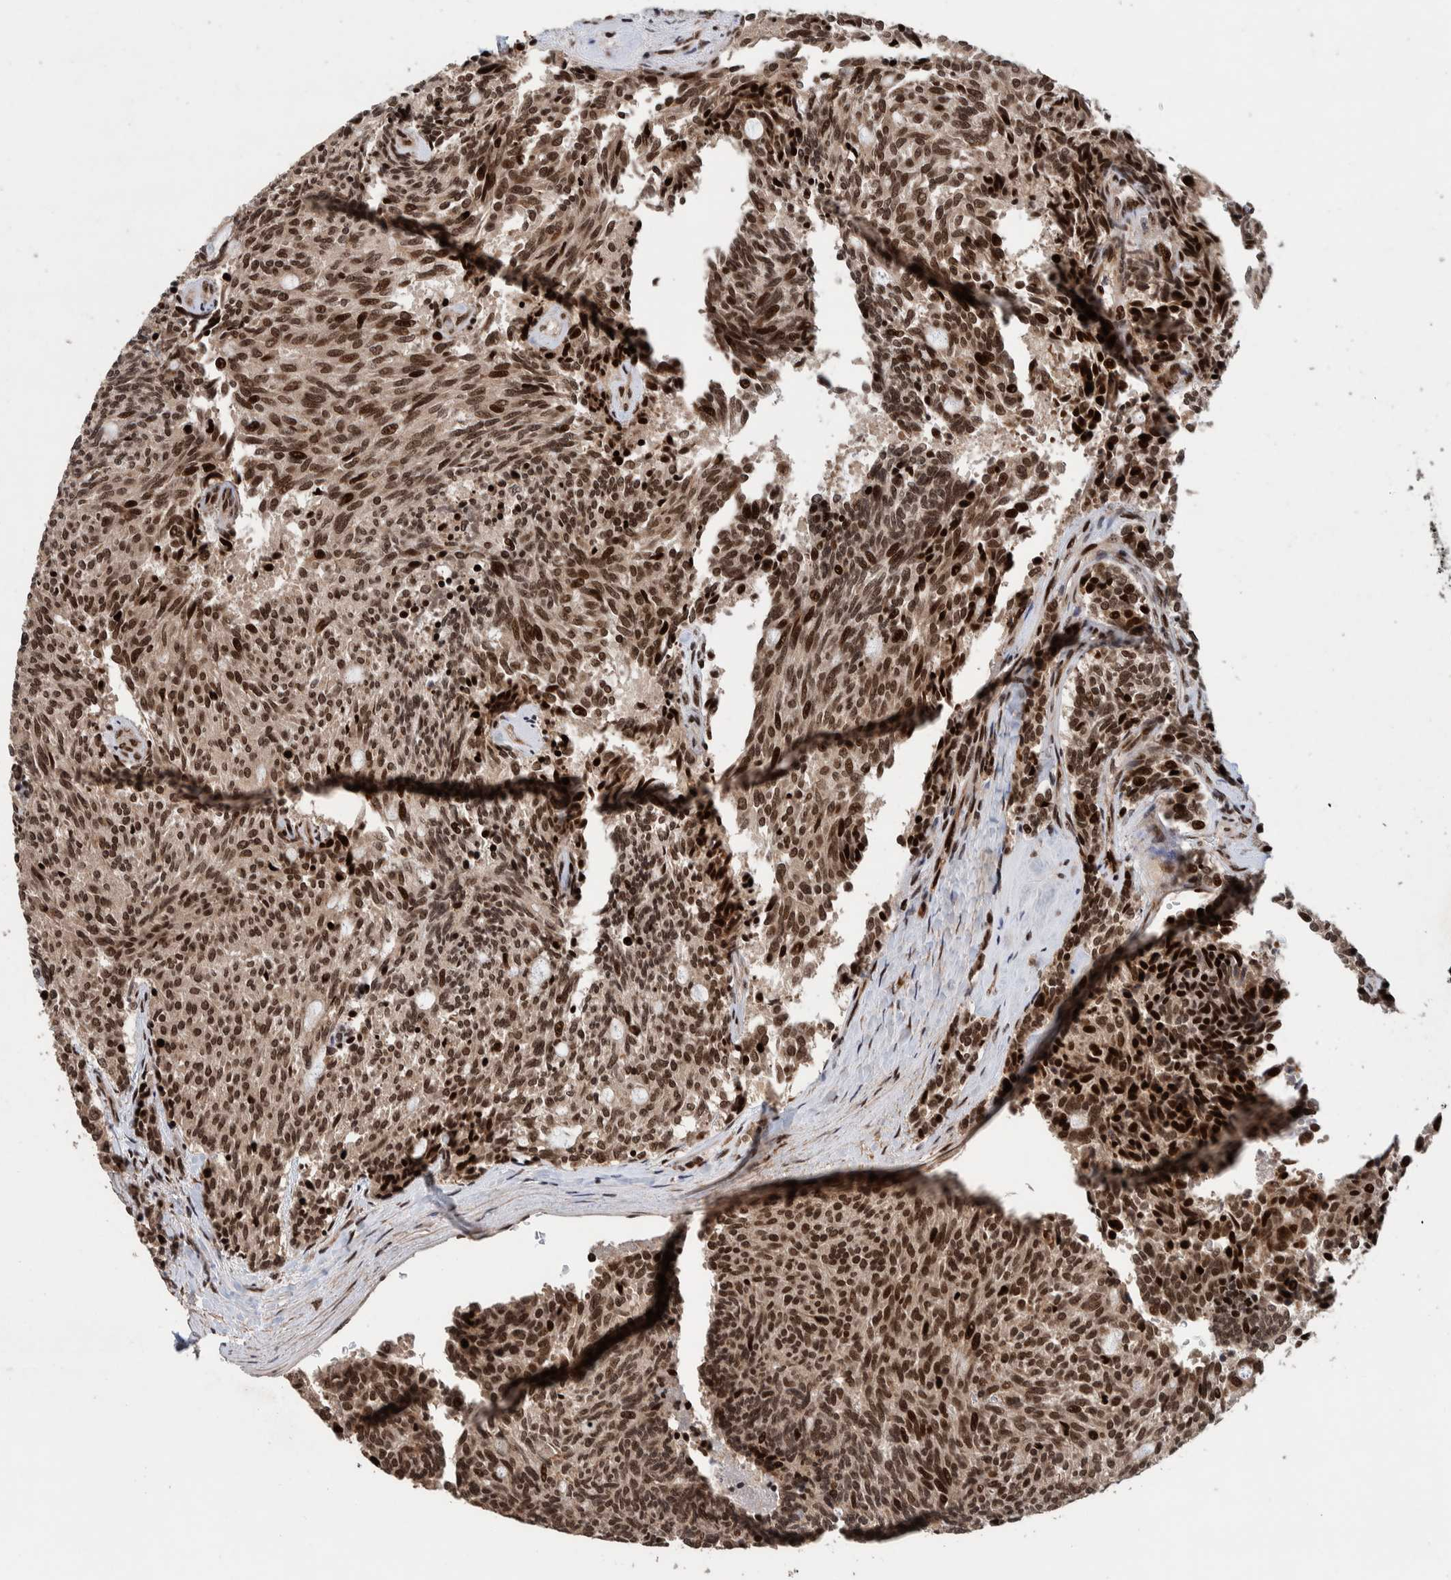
{"staining": {"intensity": "moderate", "quantity": ">75%", "location": "nuclear"}, "tissue": "carcinoid", "cell_type": "Tumor cells", "image_type": "cancer", "snomed": [{"axis": "morphology", "description": "Carcinoid, malignant, NOS"}, {"axis": "topography", "description": "Pancreas"}], "caption": "IHC histopathology image of neoplastic tissue: malignant carcinoid stained using immunohistochemistry exhibits medium levels of moderate protein expression localized specifically in the nuclear of tumor cells, appearing as a nuclear brown color.", "gene": "CHD4", "patient": {"sex": "female", "age": 54}}